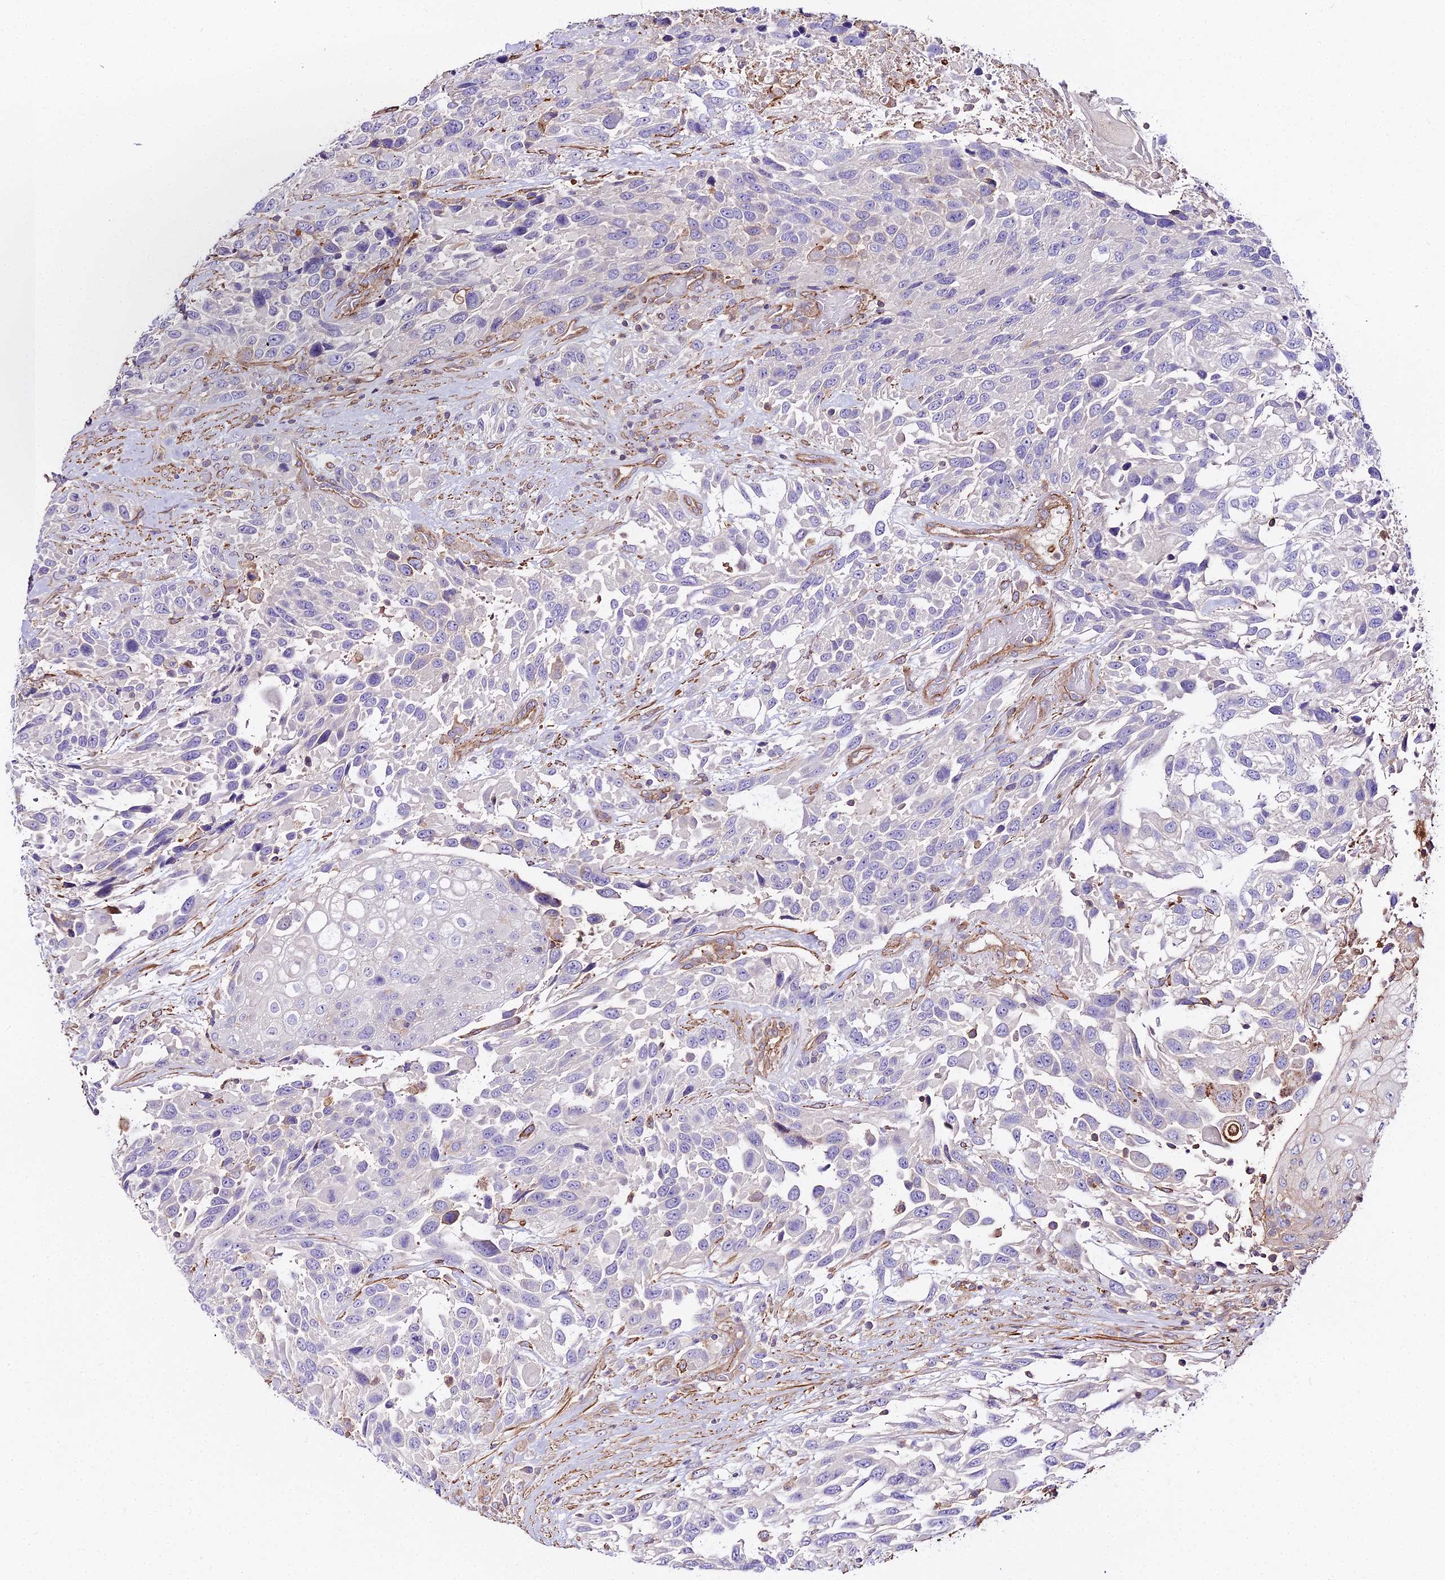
{"staining": {"intensity": "negative", "quantity": "none", "location": "none"}, "tissue": "urothelial cancer", "cell_type": "Tumor cells", "image_type": "cancer", "snomed": [{"axis": "morphology", "description": "Urothelial carcinoma, High grade"}, {"axis": "topography", "description": "Urinary bladder"}], "caption": "Immunohistochemistry (IHC) photomicrograph of neoplastic tissue: urothelial cancer stained with DAB reveals no significant protein staining in tumor cells. The staining is performed using DAB (3,3'-diaminobenzidine) brown chromogen with nuclei counter-stained in using hematoxylin.", "gene": "GLYAT", "patient": {"sex": "female", "age": 70}}